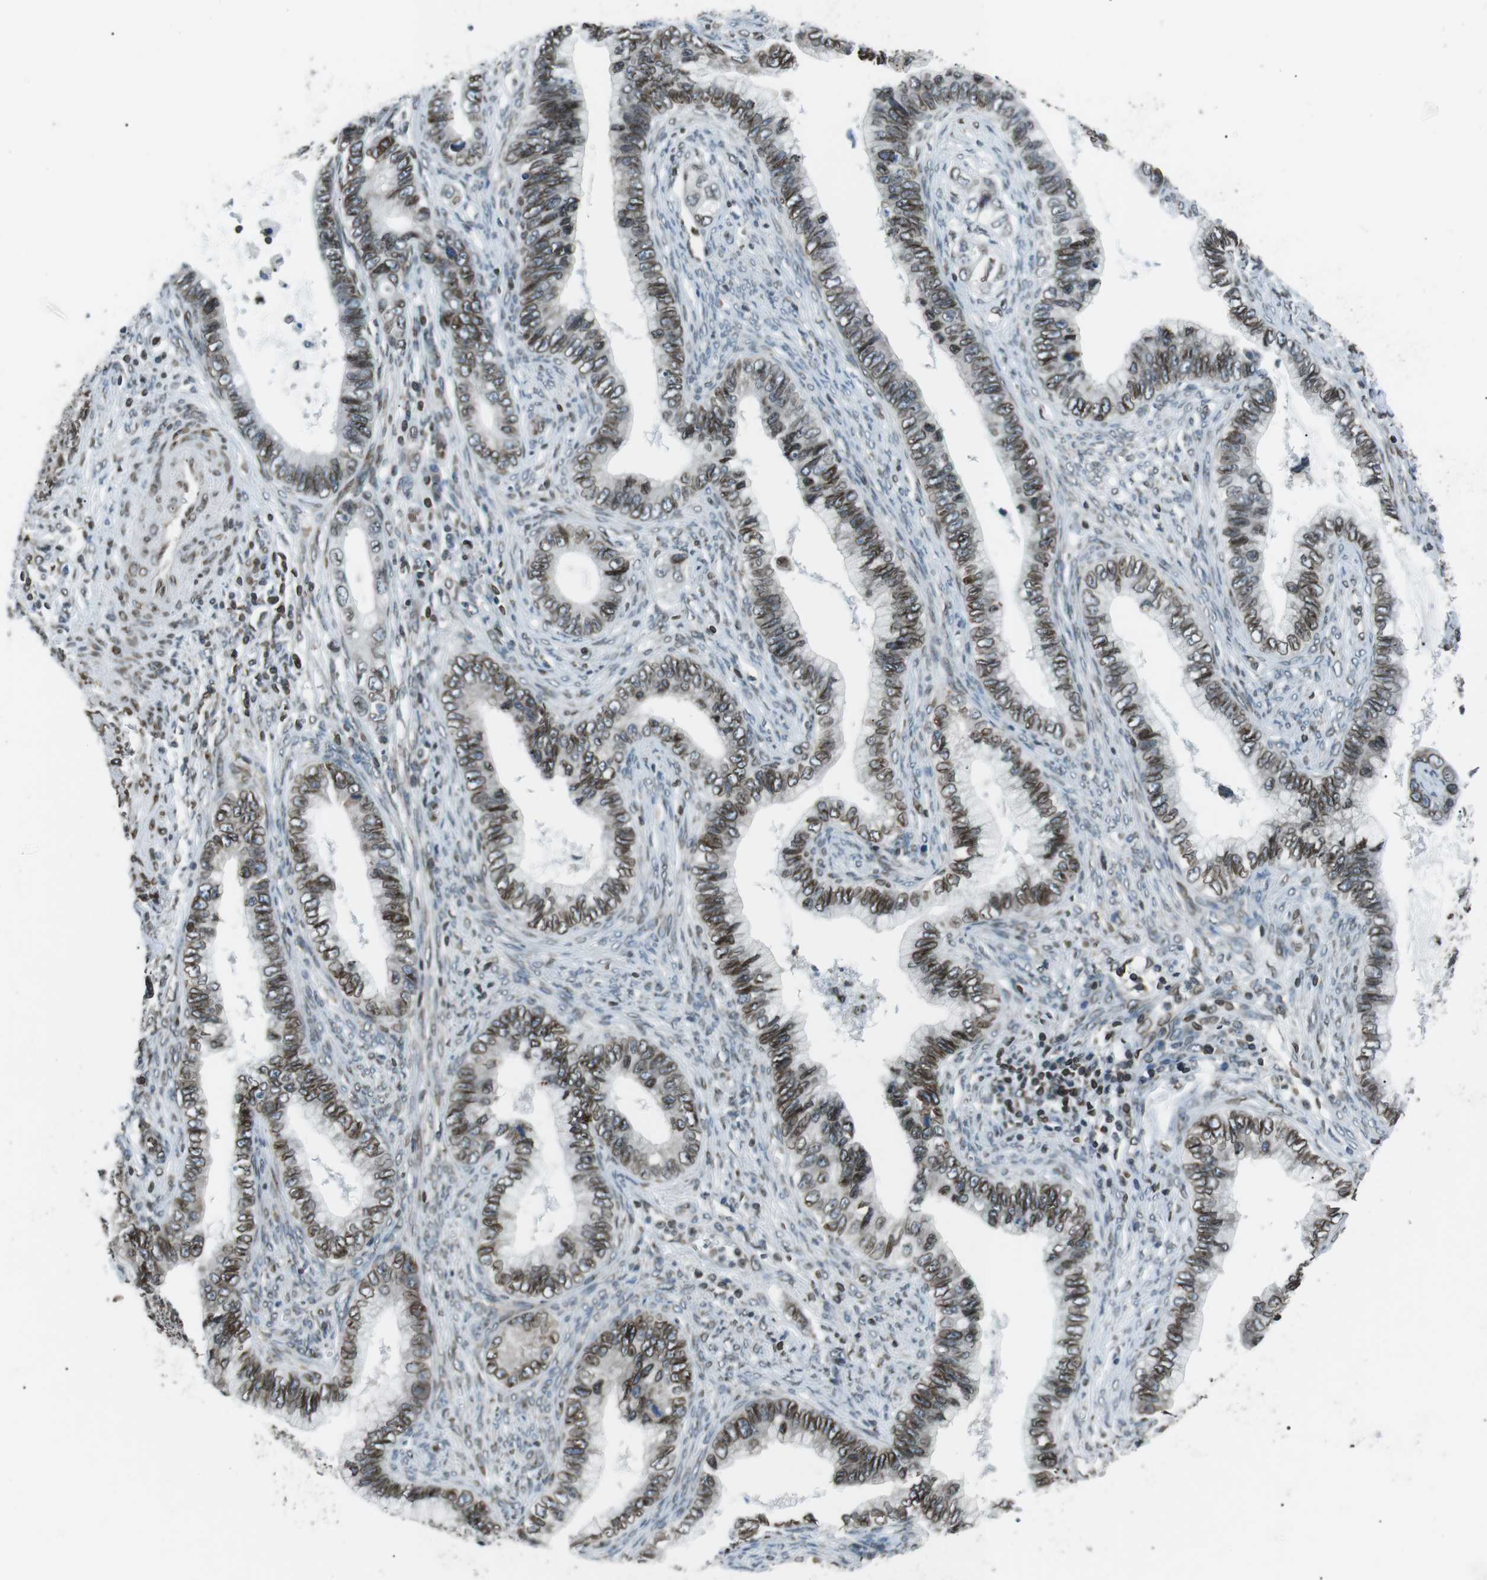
{"staining": {"intensity": "moderate", "quantity": ">75%", "location": "cytoplasmic/membranous,nuclear"}, "tissue": "cervical cancer", "cell_type": "Tumor cells", "image_type": "cancer", "snomed": [{"axis": "morphology", "description": "Adenocarcinoma, NOS"}, {"axis": "topography", "description": "Cervix"}], "caption": "DAB immunohistochemical staining of cervical cancer demonstrates moderate cytoplasmic/membranous and nuclear protein staining in about >75% of tumor cells. Ihc stains the protein in brown and the nuclei are stained blue.", "gene": "TMX4", "patient": {"sex": "female", "age": 44}}